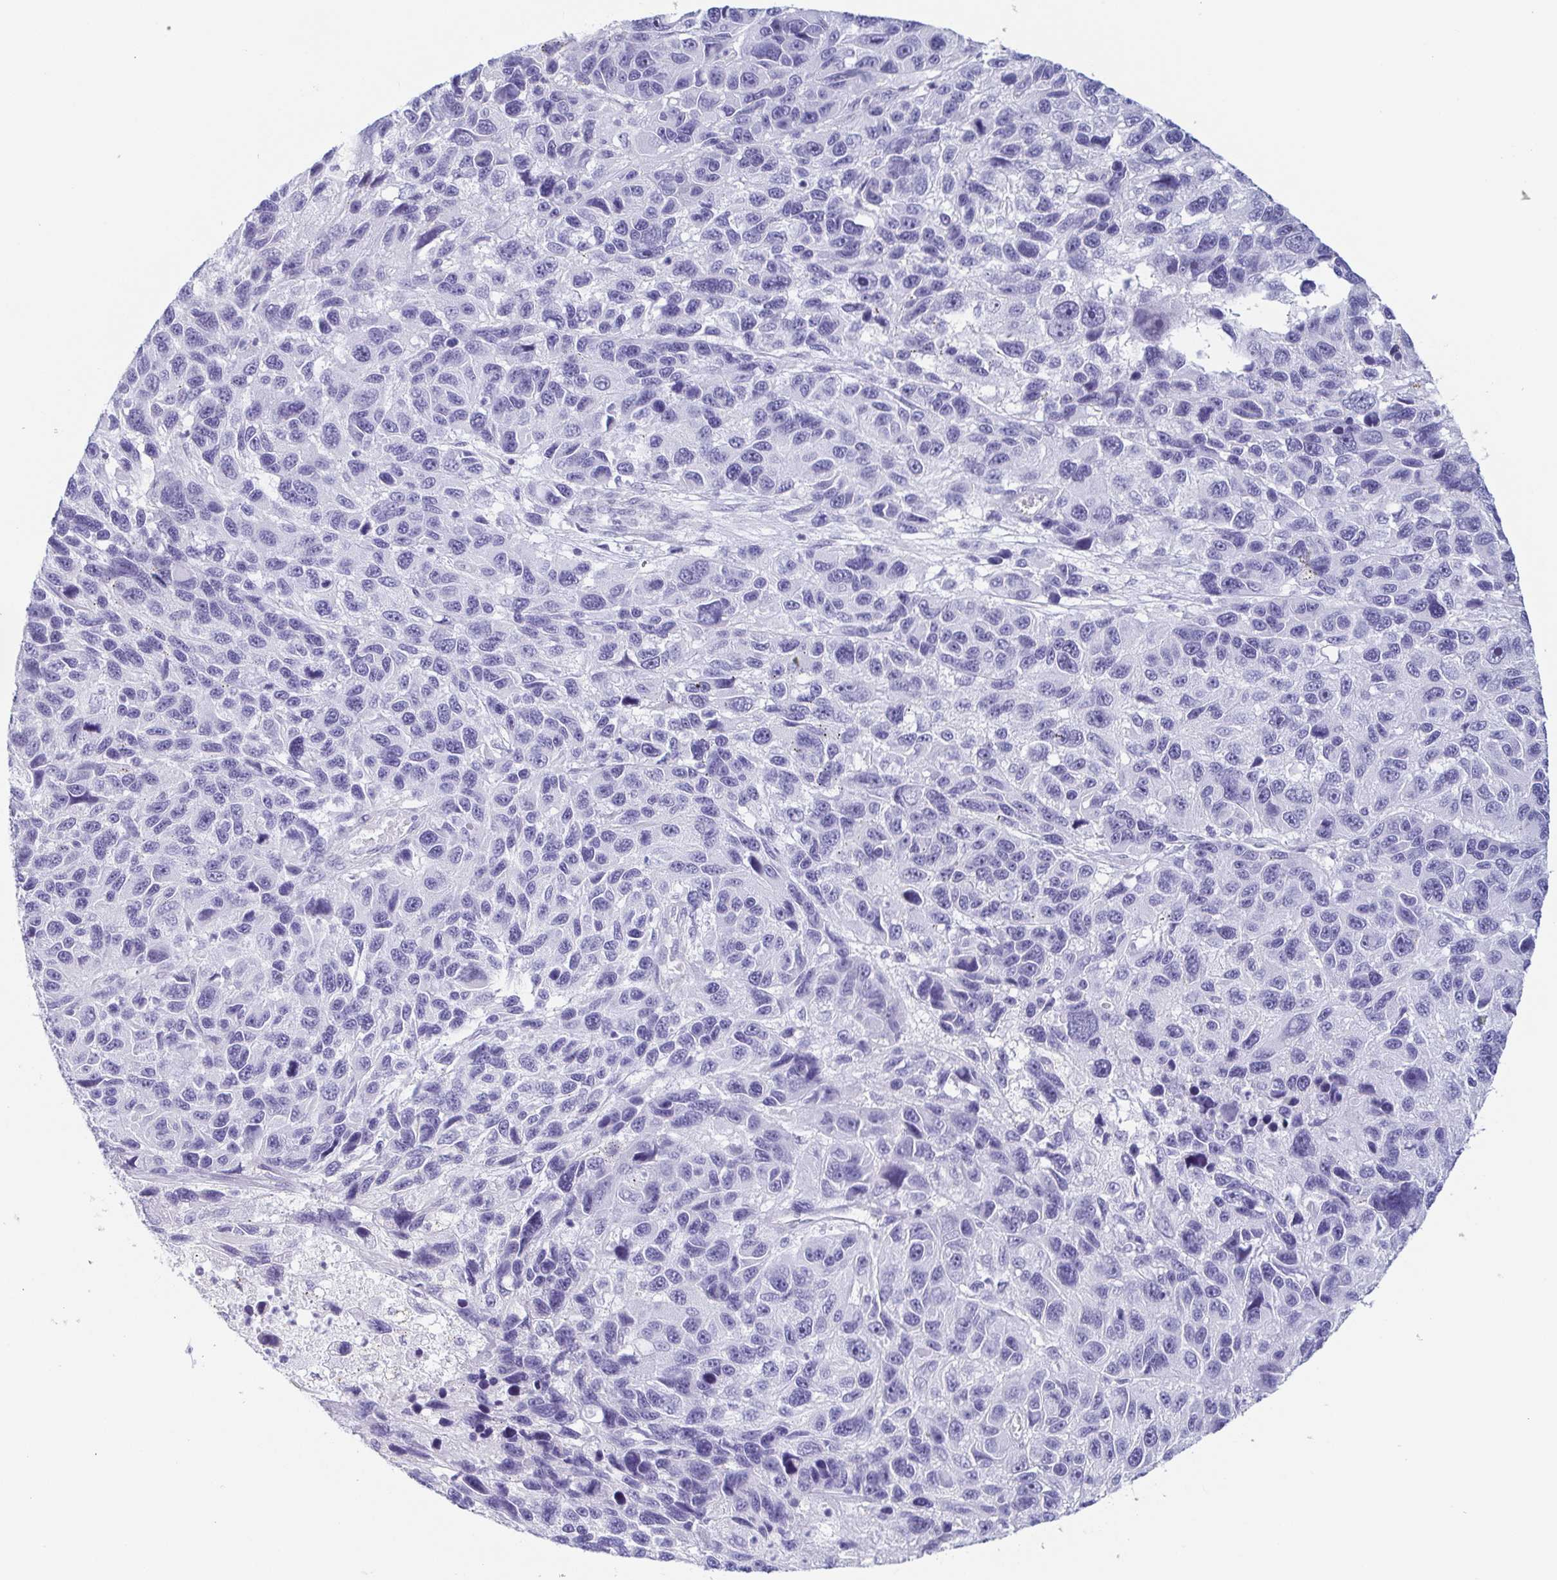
{"staining": {"intensity": "negative", "quantity": "none", "location": "none"}, "tissue": "melanoma", "cell_type": "Tumor cells", "image_type": "cancer", "snomed": [{"axis": "morphology", "description": "Malignant melanoma, NOS"}, {"axis": "topography", "description": "Skin"}], "caption": "High power microscopy photomicrograph of an immunohistochemistry photomicrograph of melanoma, revealing no significant staining in tumor cells.", "gene": "PRR4", "patient": {"sex": "male", "age": 53}}